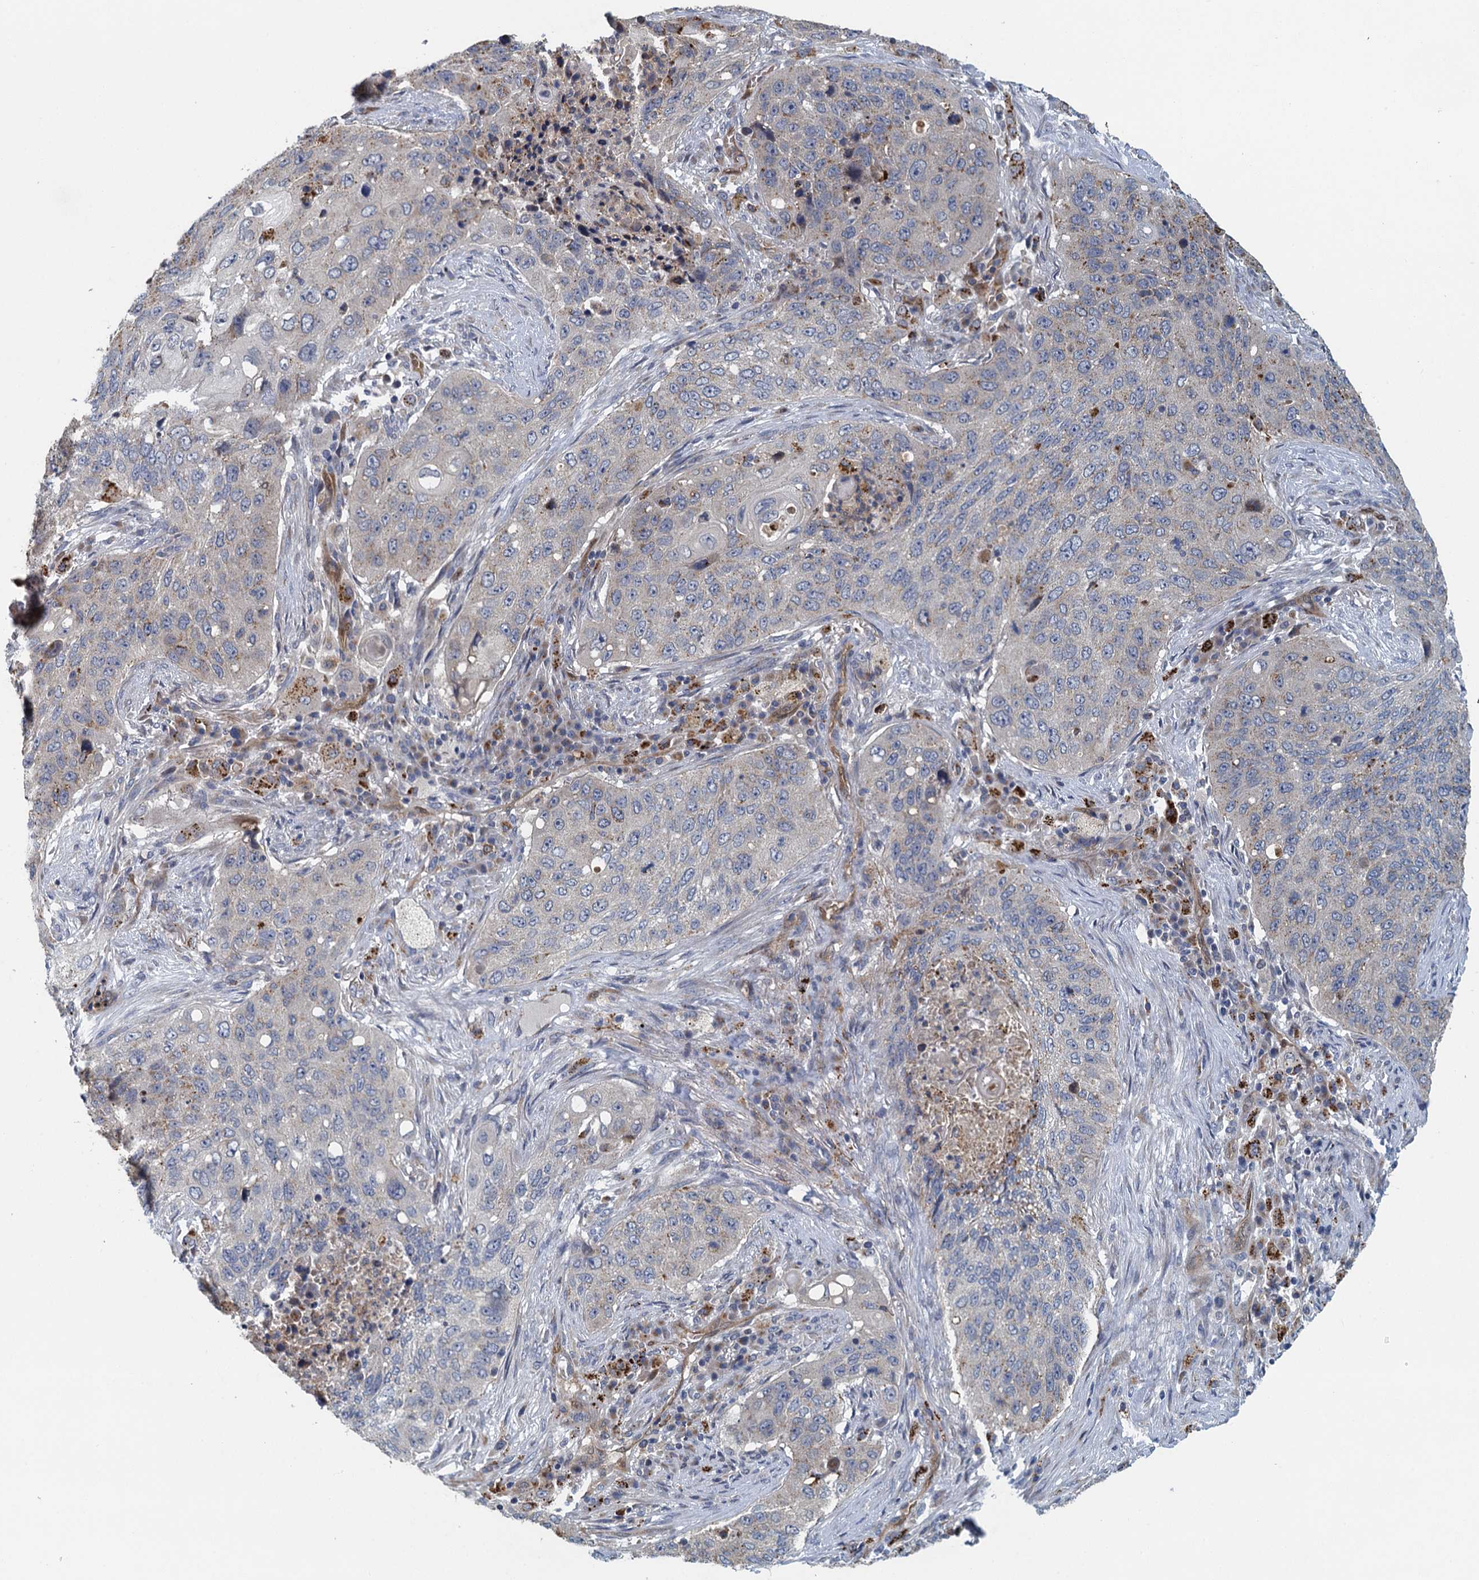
{"staining": {"intensity": "negative", "quantity": "none", "location": "none"}, "tissue": "lung cancer", "cell_type": "Tumor cells", "image_type": "cancer", "snomed": [{"axis": "morphology", "description": "Squamous cell carcinoma, NOS"}, {"axis": "topography", "description": "Lung"}], "caption": "The histopathology image exhibits no staining of tumor cells in squamous cell carcinoma (lung).", "gene": "KBTBD8", "patient": {"sex": "female", "age": 63}}